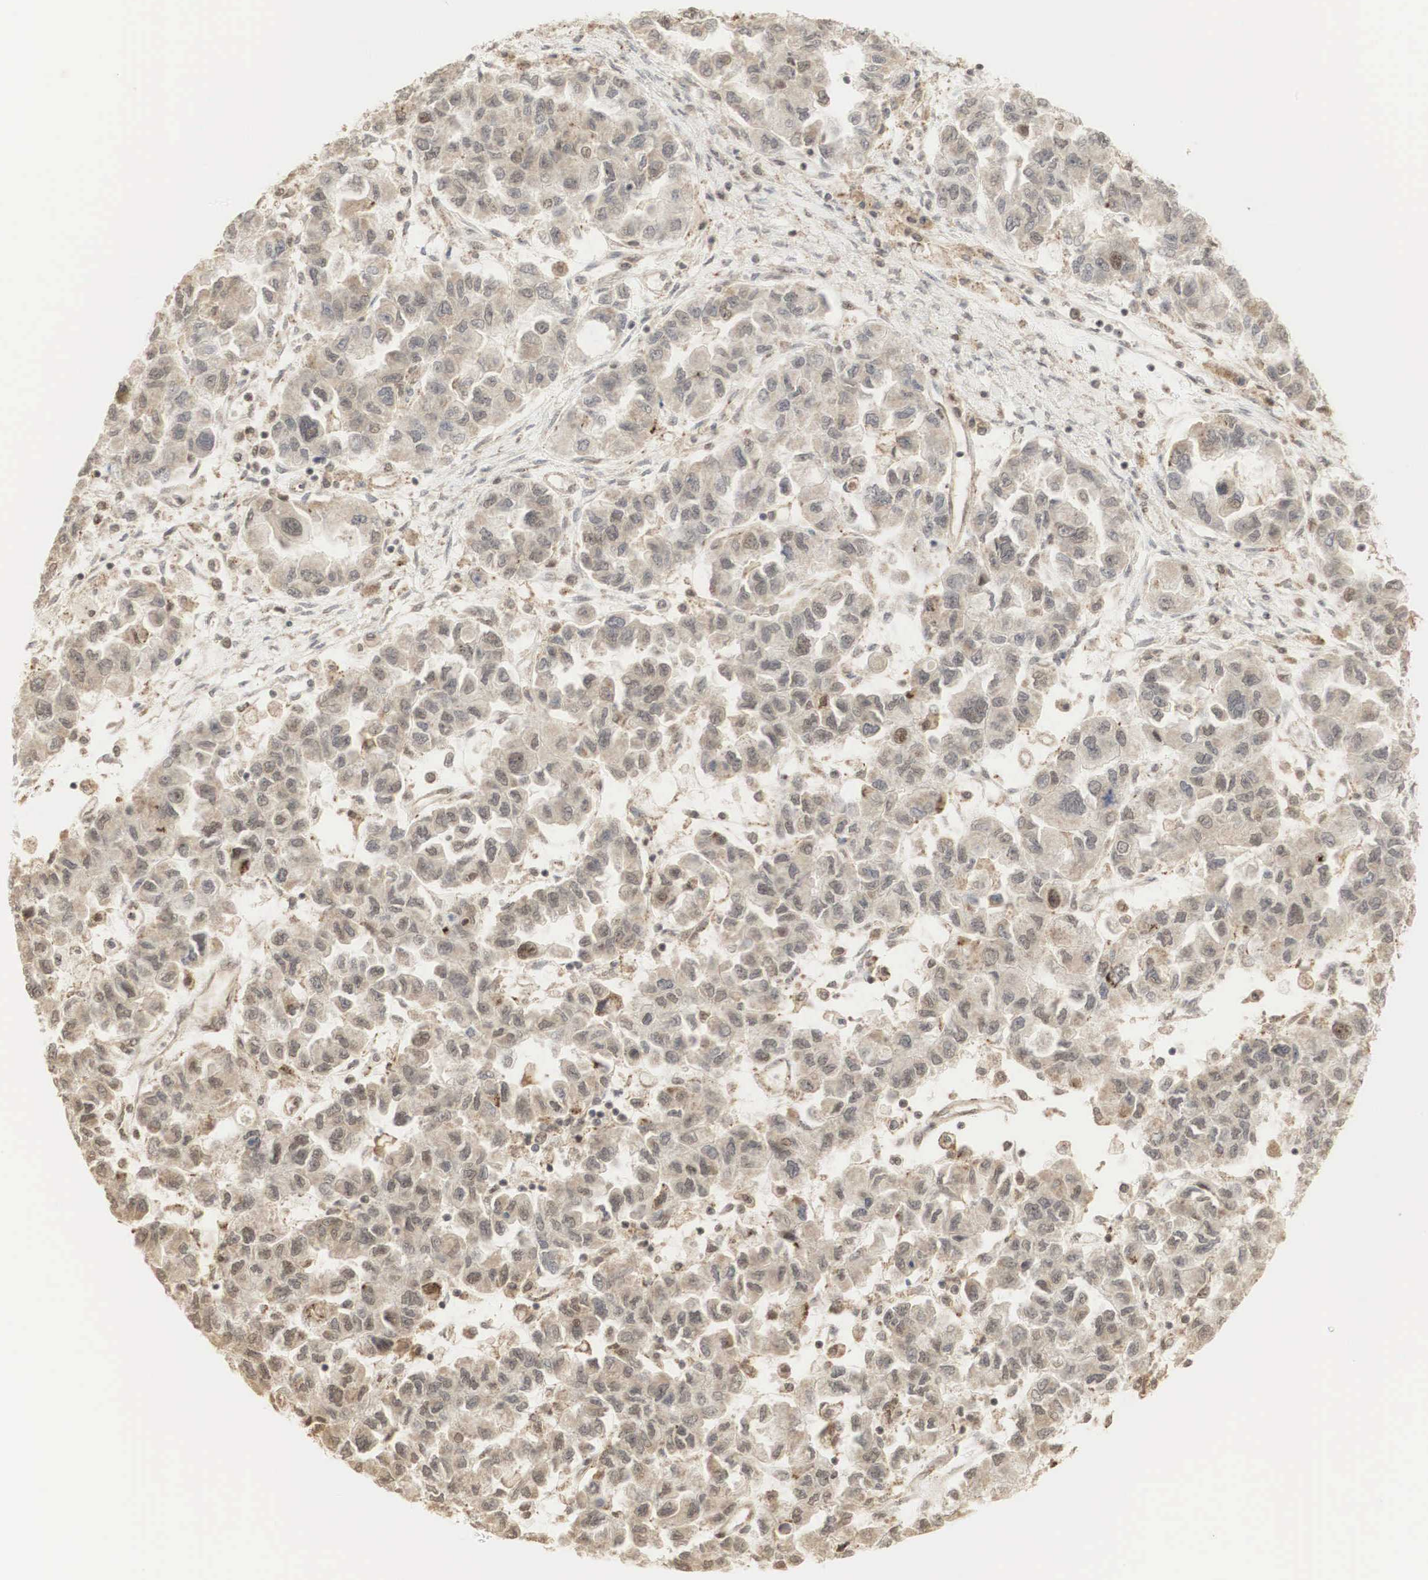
{"staining": {"intensity": "weak", "quantity": "25%-75%", "location": "cytoplasmic/membranous,nuclear"}, "tissue": "ovarian cancer", "cell_type": "Tumor cells", "image_type": "cancer", "snomed": [{"axis": "morphology", "description": "Cystadenocarcinoma, serous, NOS"}, {"axis": "topography", "description": "Ovary"}], "caption": "Weak cytoplasmic/membranous and nuclear protein staining is appreciated in about 25%-75% of tumor cells in ovarian serous cystadenocarcinoma.", "gene": "RNF113A", "patient": {"sex": "female", "age": 84}}